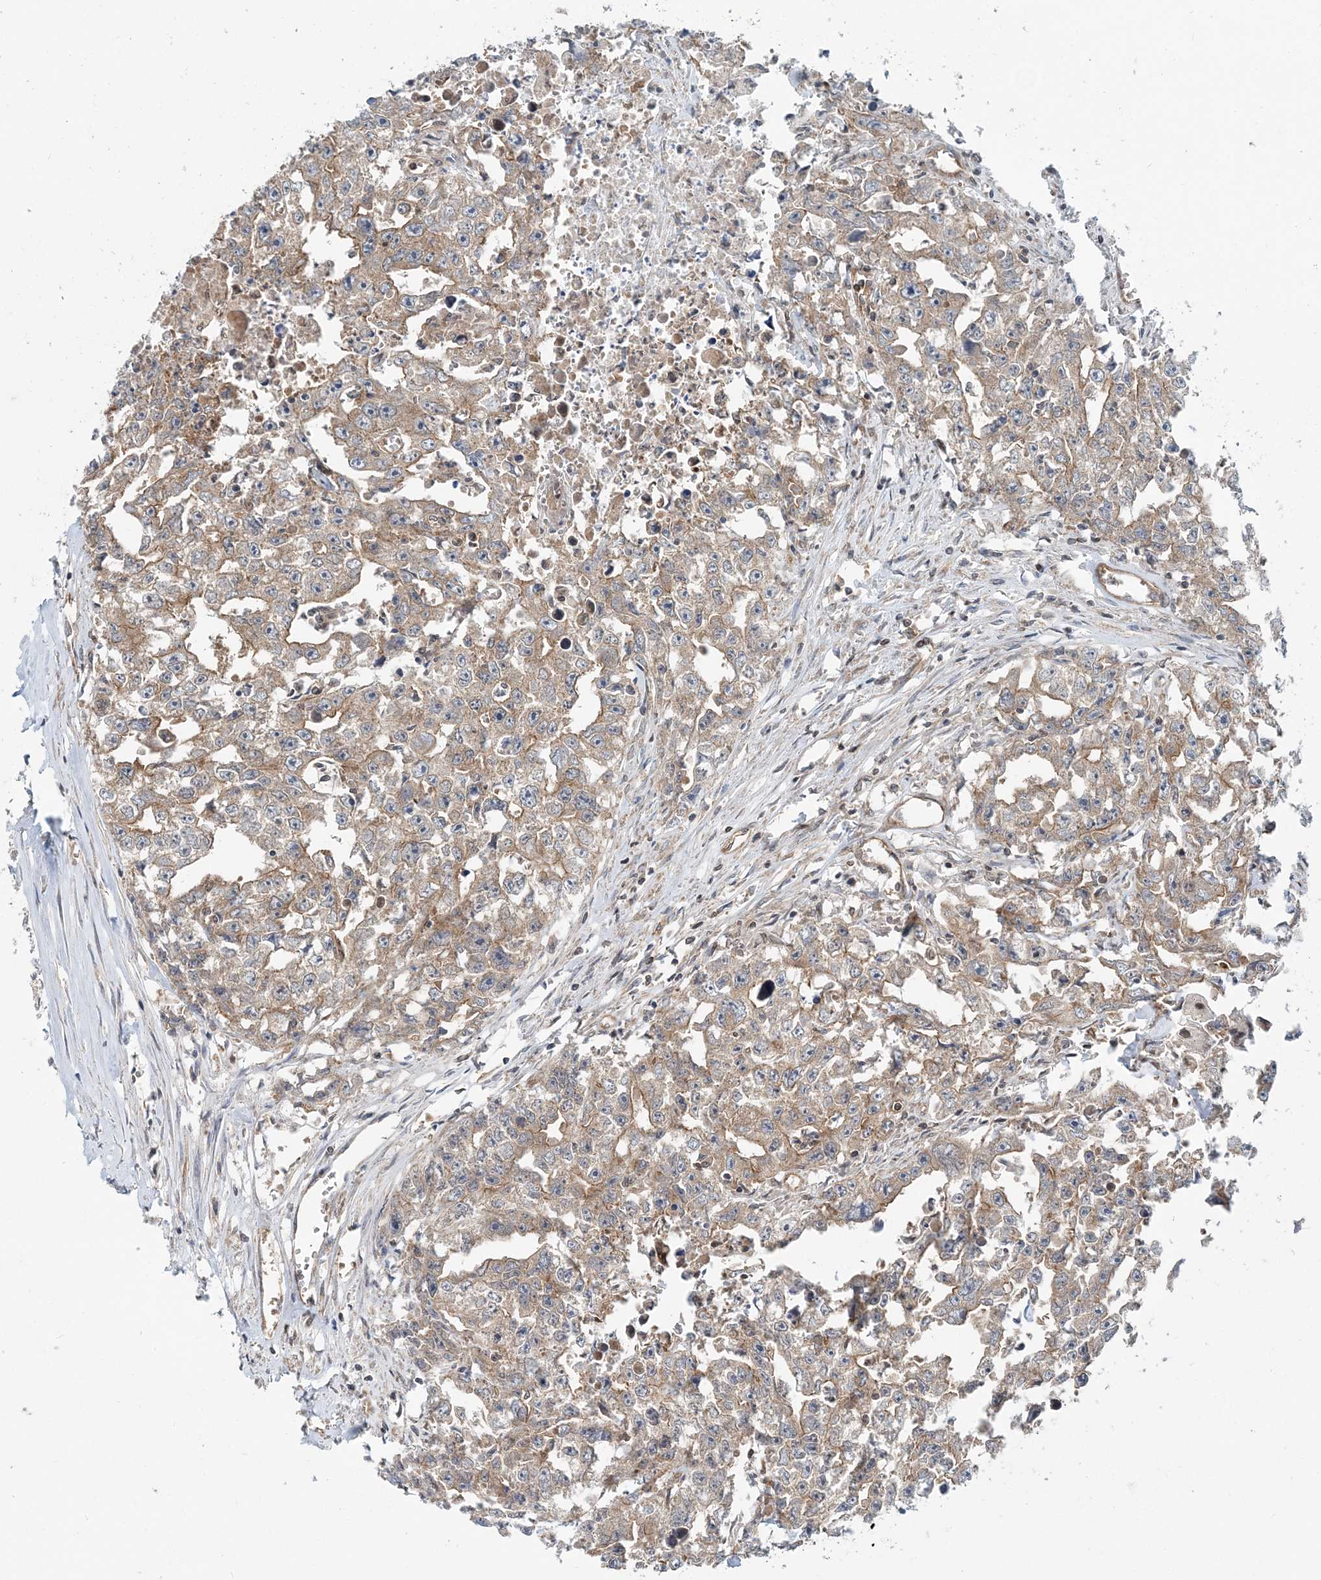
{"staining": {"intensity": "moderate", "quantity": ">75%", "location": "cytoplasmic/membranous"}, "tissue": "testis cancer", "cell_type": "Tumor cells", "image_type": "cancer", "snomed": [{"axis": "morphology", "description": "Seminoma, NOS"}, {"axis": "morphology", "description": "Carcinoma, Embryonal, NOS"}, {"axis": "topography", "description": "Testis"}], "caption": "Brown immunohistochemical staining in human testis seminoma exhibits moderate cytoplasmic/membranous positivity in about >75% of tumor cells.", "gene": "MOB4", "patient": {"sex": "male", "age": 43}}